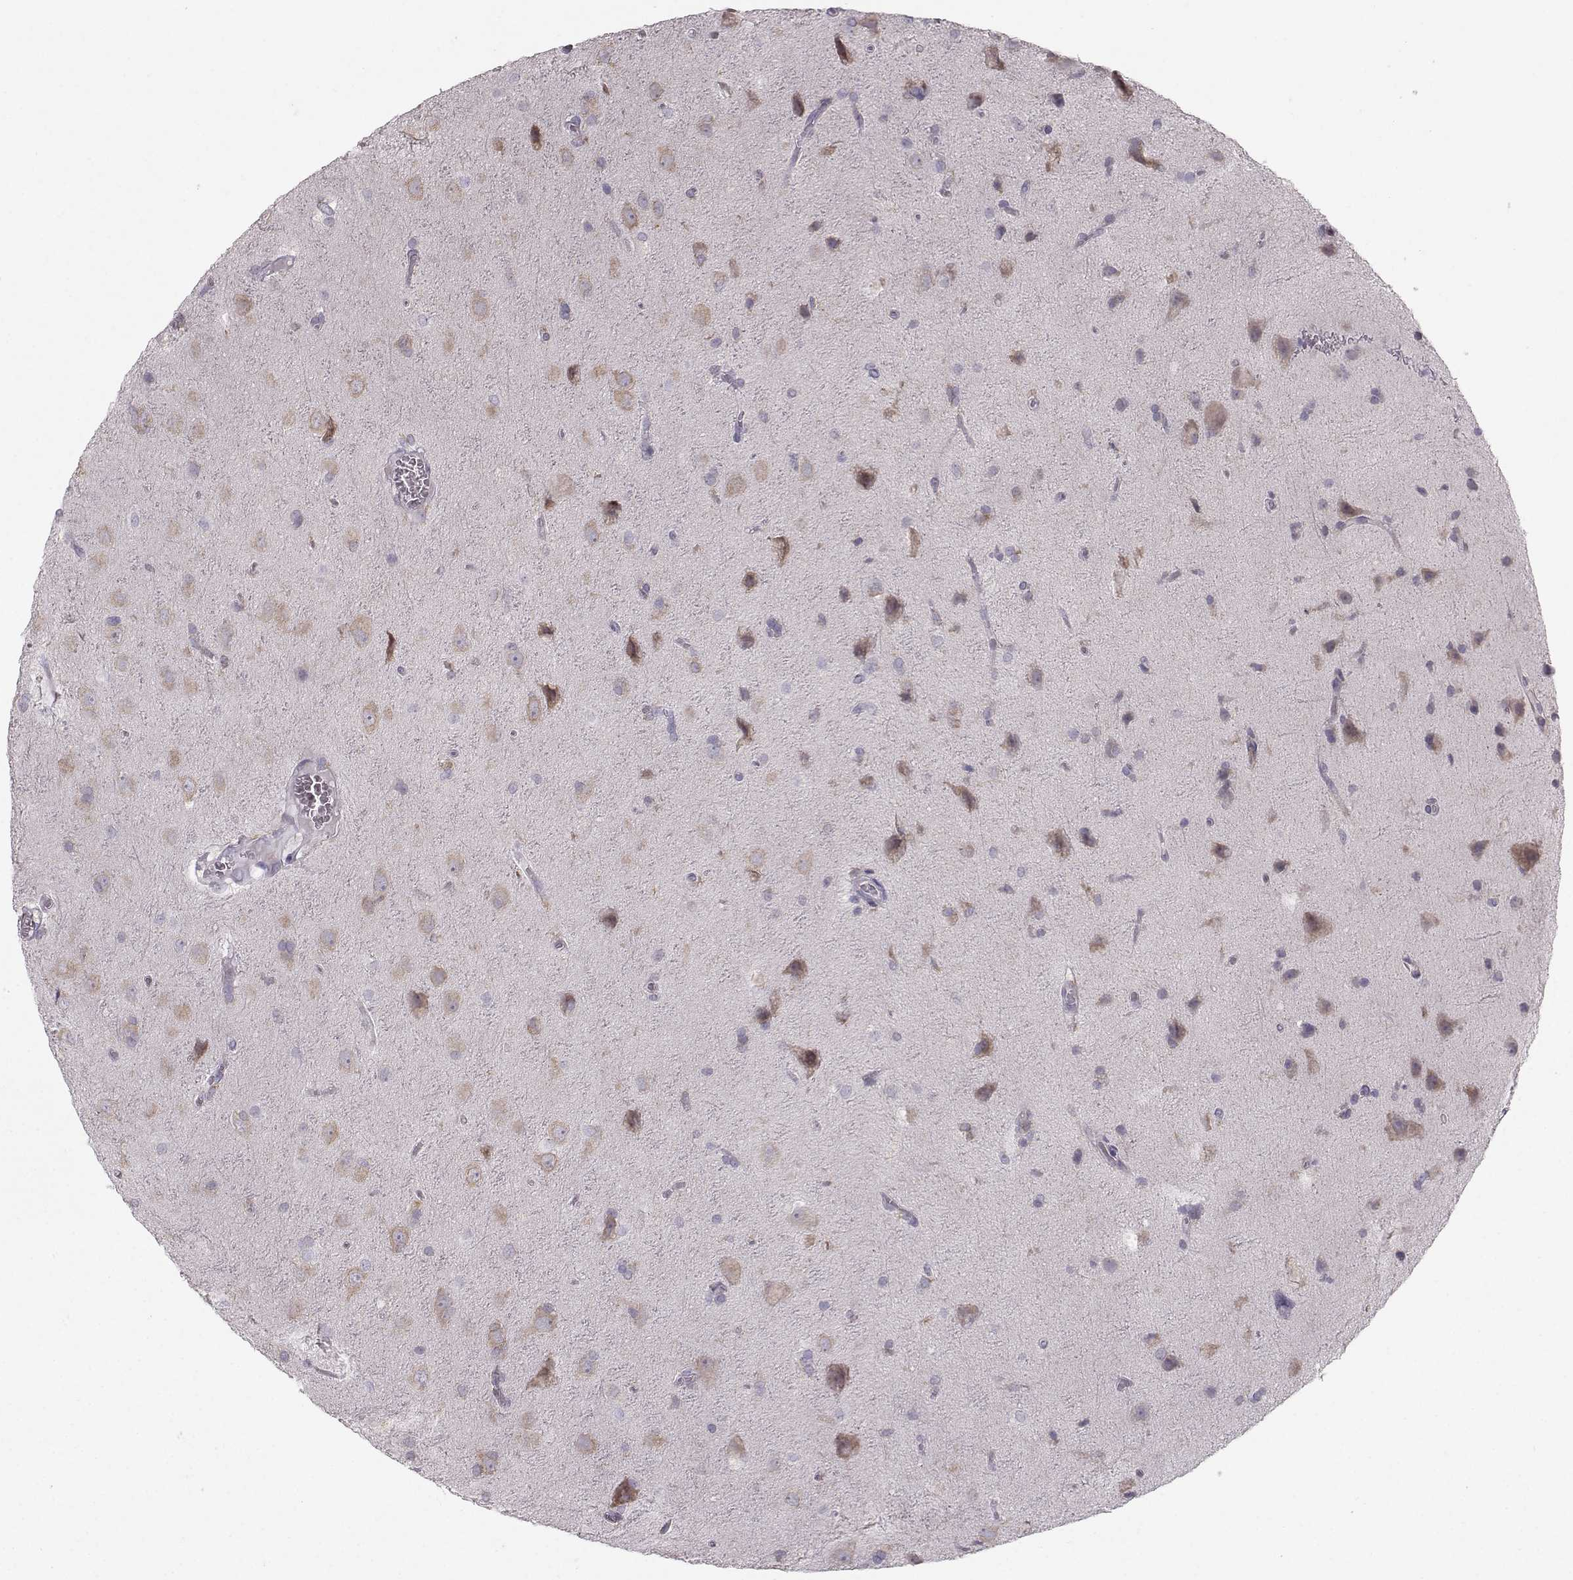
{"staining": {"intensity": "negative", "quantity": "none", "location": "none"}, "tissue": "glioma", "cell_type": "Tumor cells", "image_type": "cancer", "snomed": [{"axis": "morphology", "description": "Glioma, malignant, Low grade"}, {"axis": "topography", "description": "Brain"}], "caption": "Micrograph shows no protein staining in tumor cells of glioma tissue.", "gene": "ZBTB32", "patient": {"sex": "male", "age": 58}}